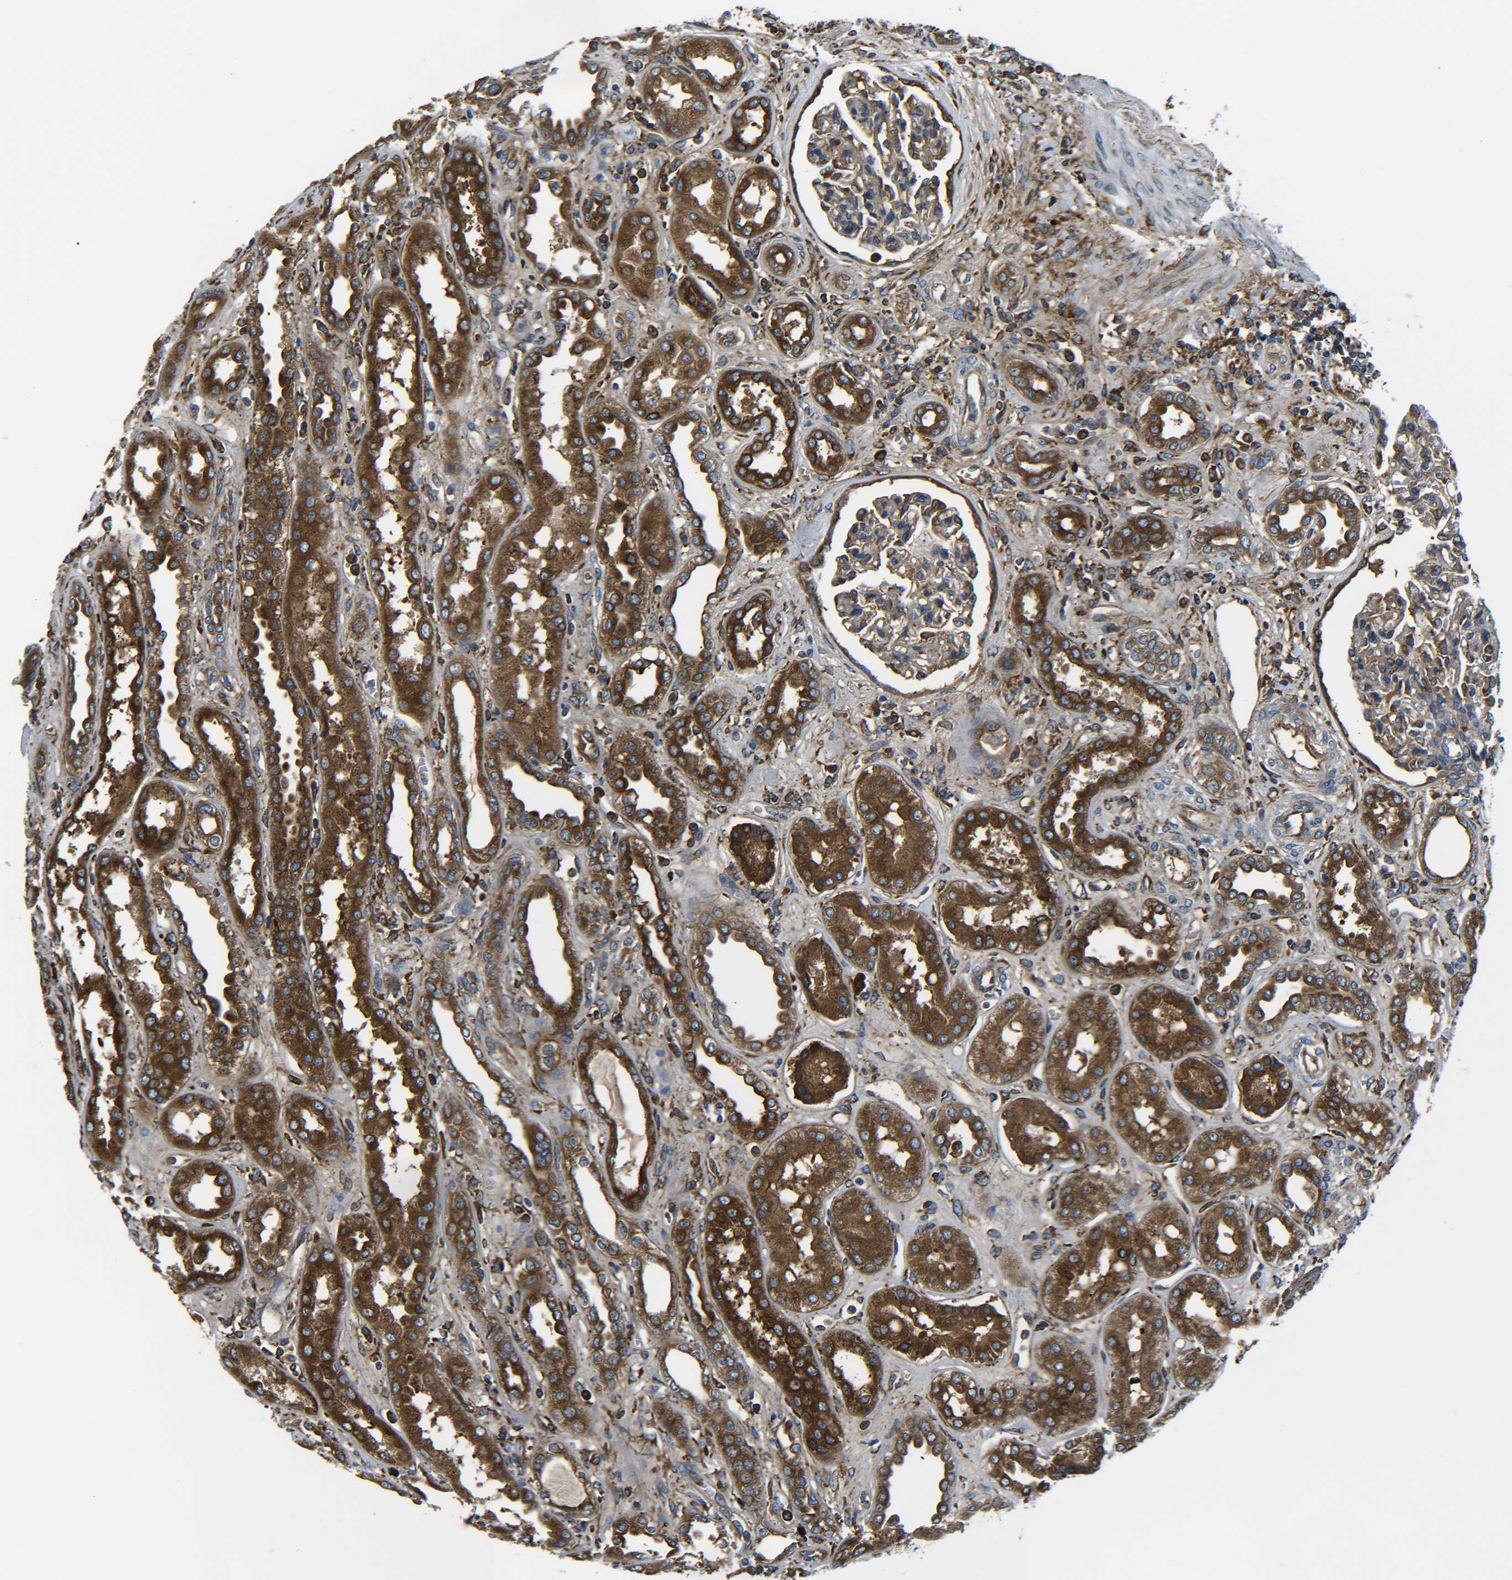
{"staining": {"intensity": "moderate", "quantity": "25%-75%", "location": "cytoplasmic/membranous"}, "tissue": "kidney", "cell_type": "Cells in glomeruli", "image_type": "normal", "snomed": [{"axis": "morphology", "description": "Normal tissue, NOS"}, {"axis": "topography", "description": "Kidney"}], "caption": "A medium amount of moderate cytoplasmic/membranous expression is identified in approximately 25%-75% of cells in glomeruli in benign kidney.", "gene": "PREB", "patient": {"sex": "male", "age": 59}}